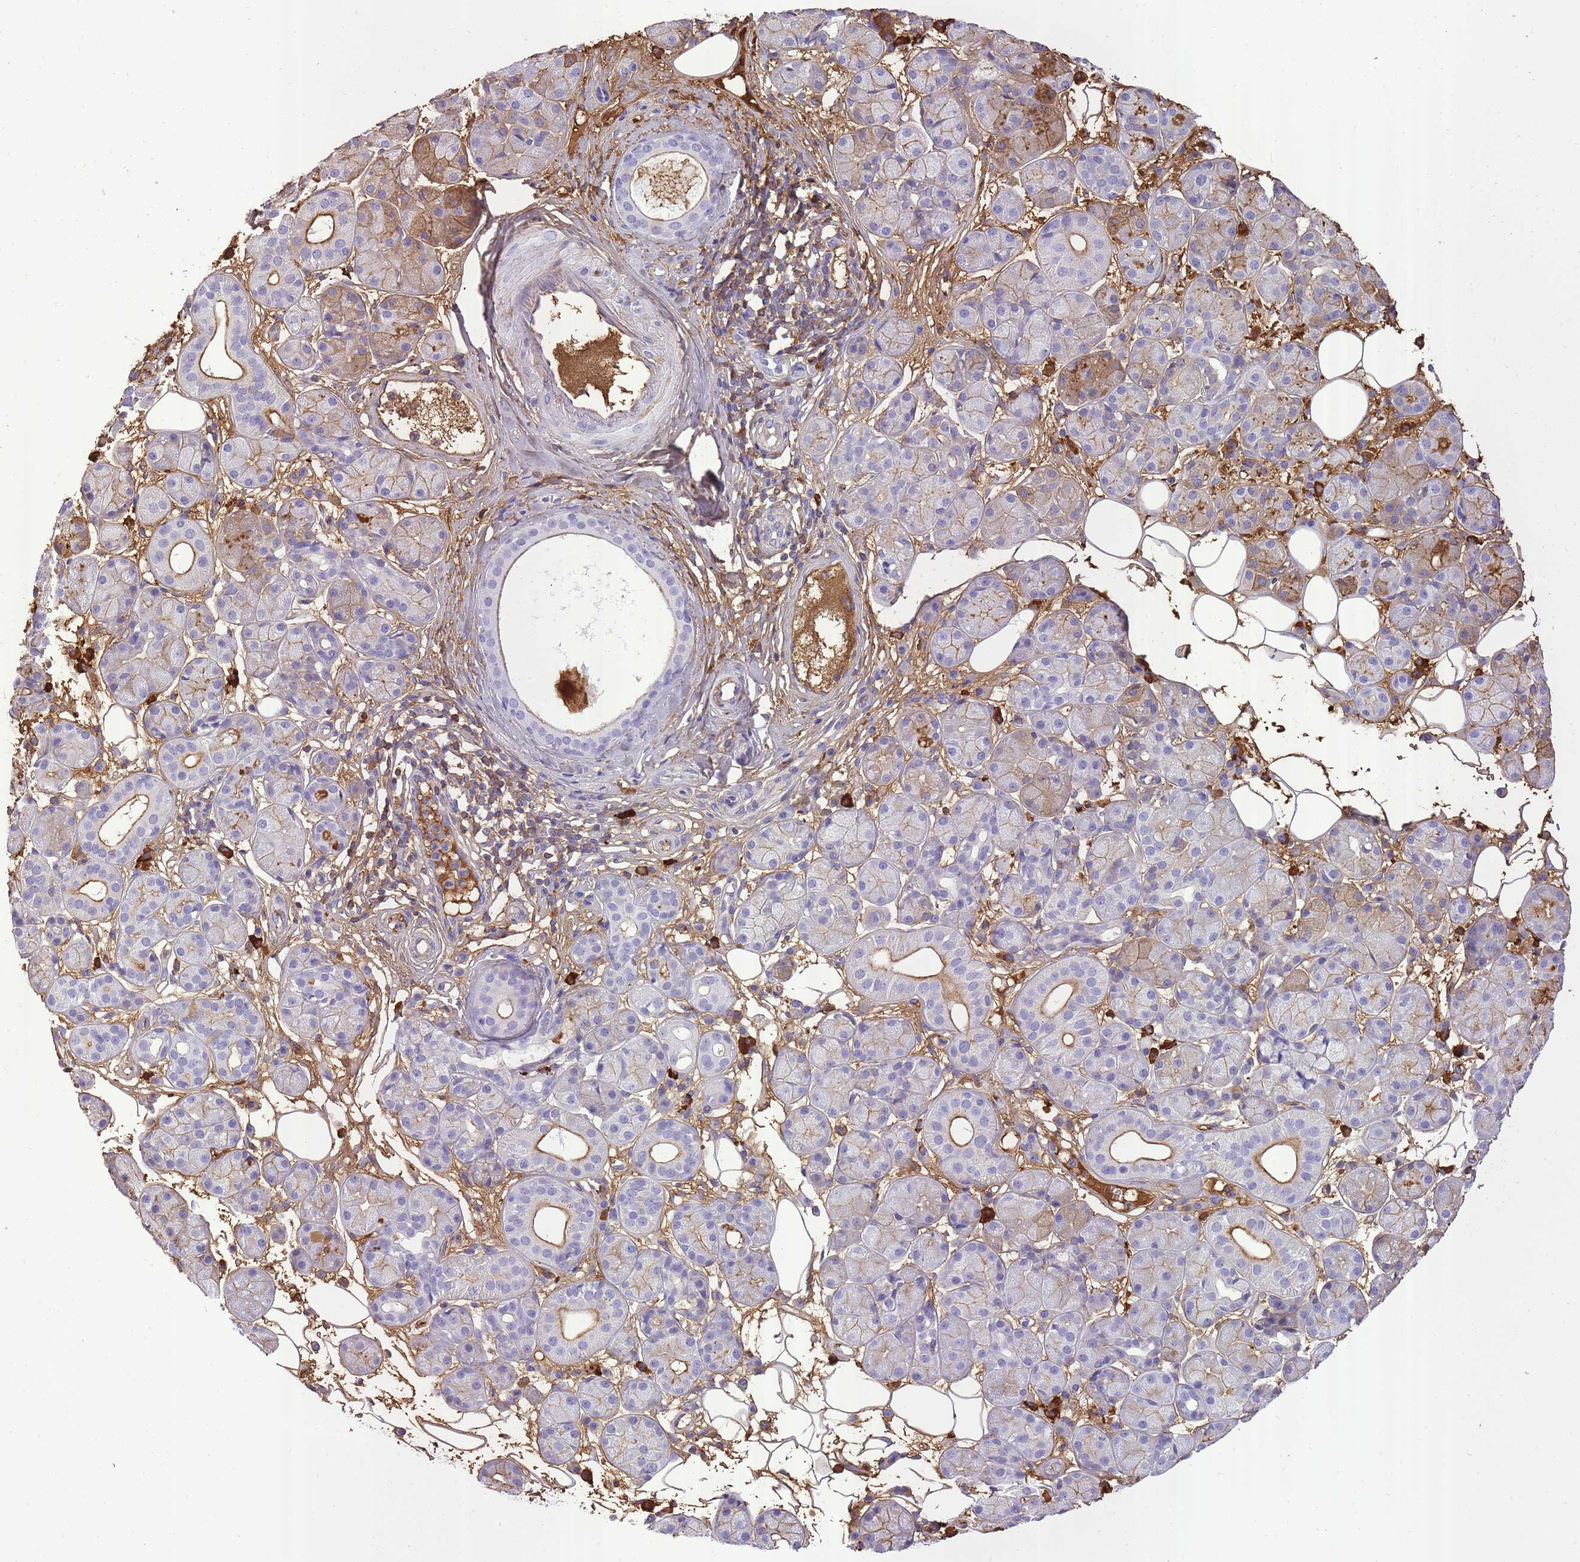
{"staining": {"intensity": "moderate", "quantity": "<25%", "location": "cytoplasmic/membranous"}, "tissue": "salivary gland", "cell_type": "Glandular cells", "image_type": "normal", "snomed": [{"axis": "morphology", "description": "Squamous cell carcinoma, NOS"}, {"axis": "topography", "description": "Skin"}, {"axis": "topography", "description": "Head-Neck"}], "caption": "Immunohistochemical staining of unremarkable salivary gland demonstrates low levels of moderate cytoplasmic/membranous expression in approximately <25% of glandular cells.", "gene": "IGKV1", "patient": {"sex": "male", "age": 80}}